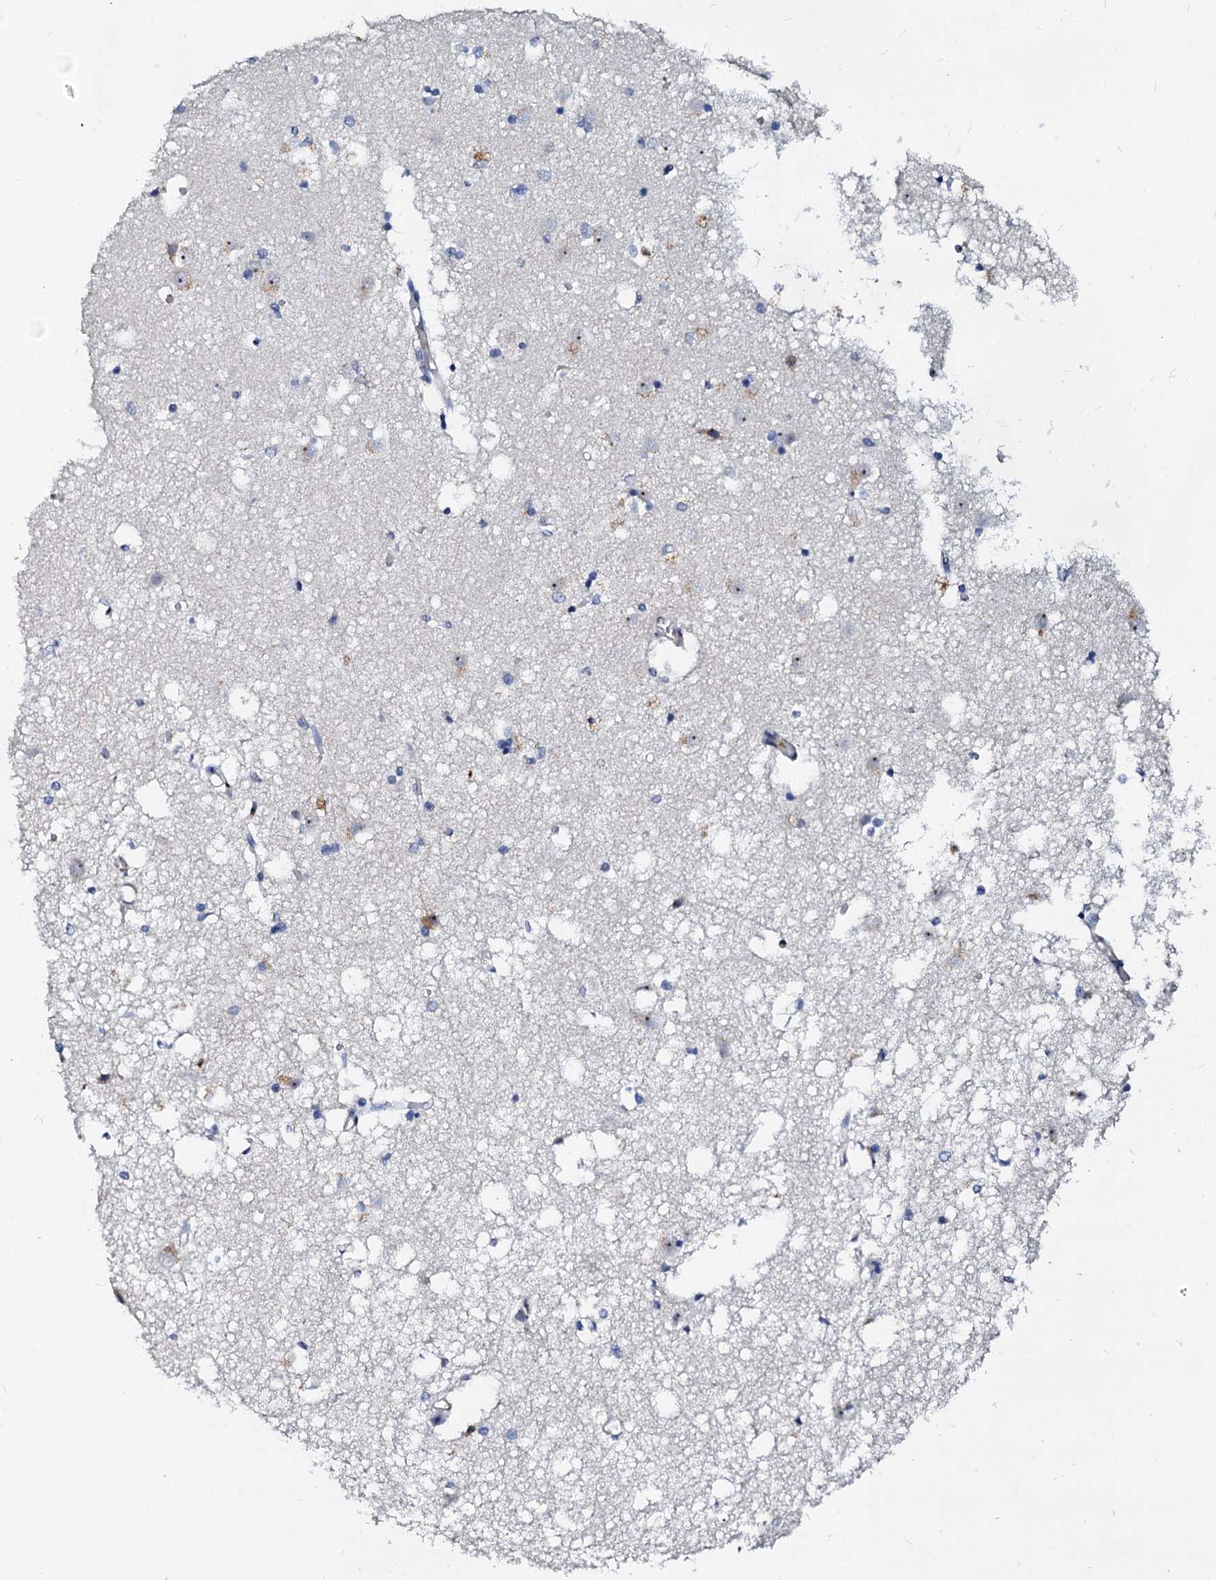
{"staining": {"intensity": "negative", "quantity": "none", "location": "none"}, "tissue": "caudate", "cell_type": "Glial cells", "image_type": "normal", "snomed": [{"axis": "morphology", "description": "Normal tissue, NOS"}, {"axis": "topography", "description": "Lateral ventricle wall"}], "caption": "Immunohistochemistry (IHC) photomicrograph of normal caudate: caudate stained with DAB exhibits no significant protein positivity in glial cells.", "gene": "RAB27A", "patient": {"sex": "male", "age": 45}}